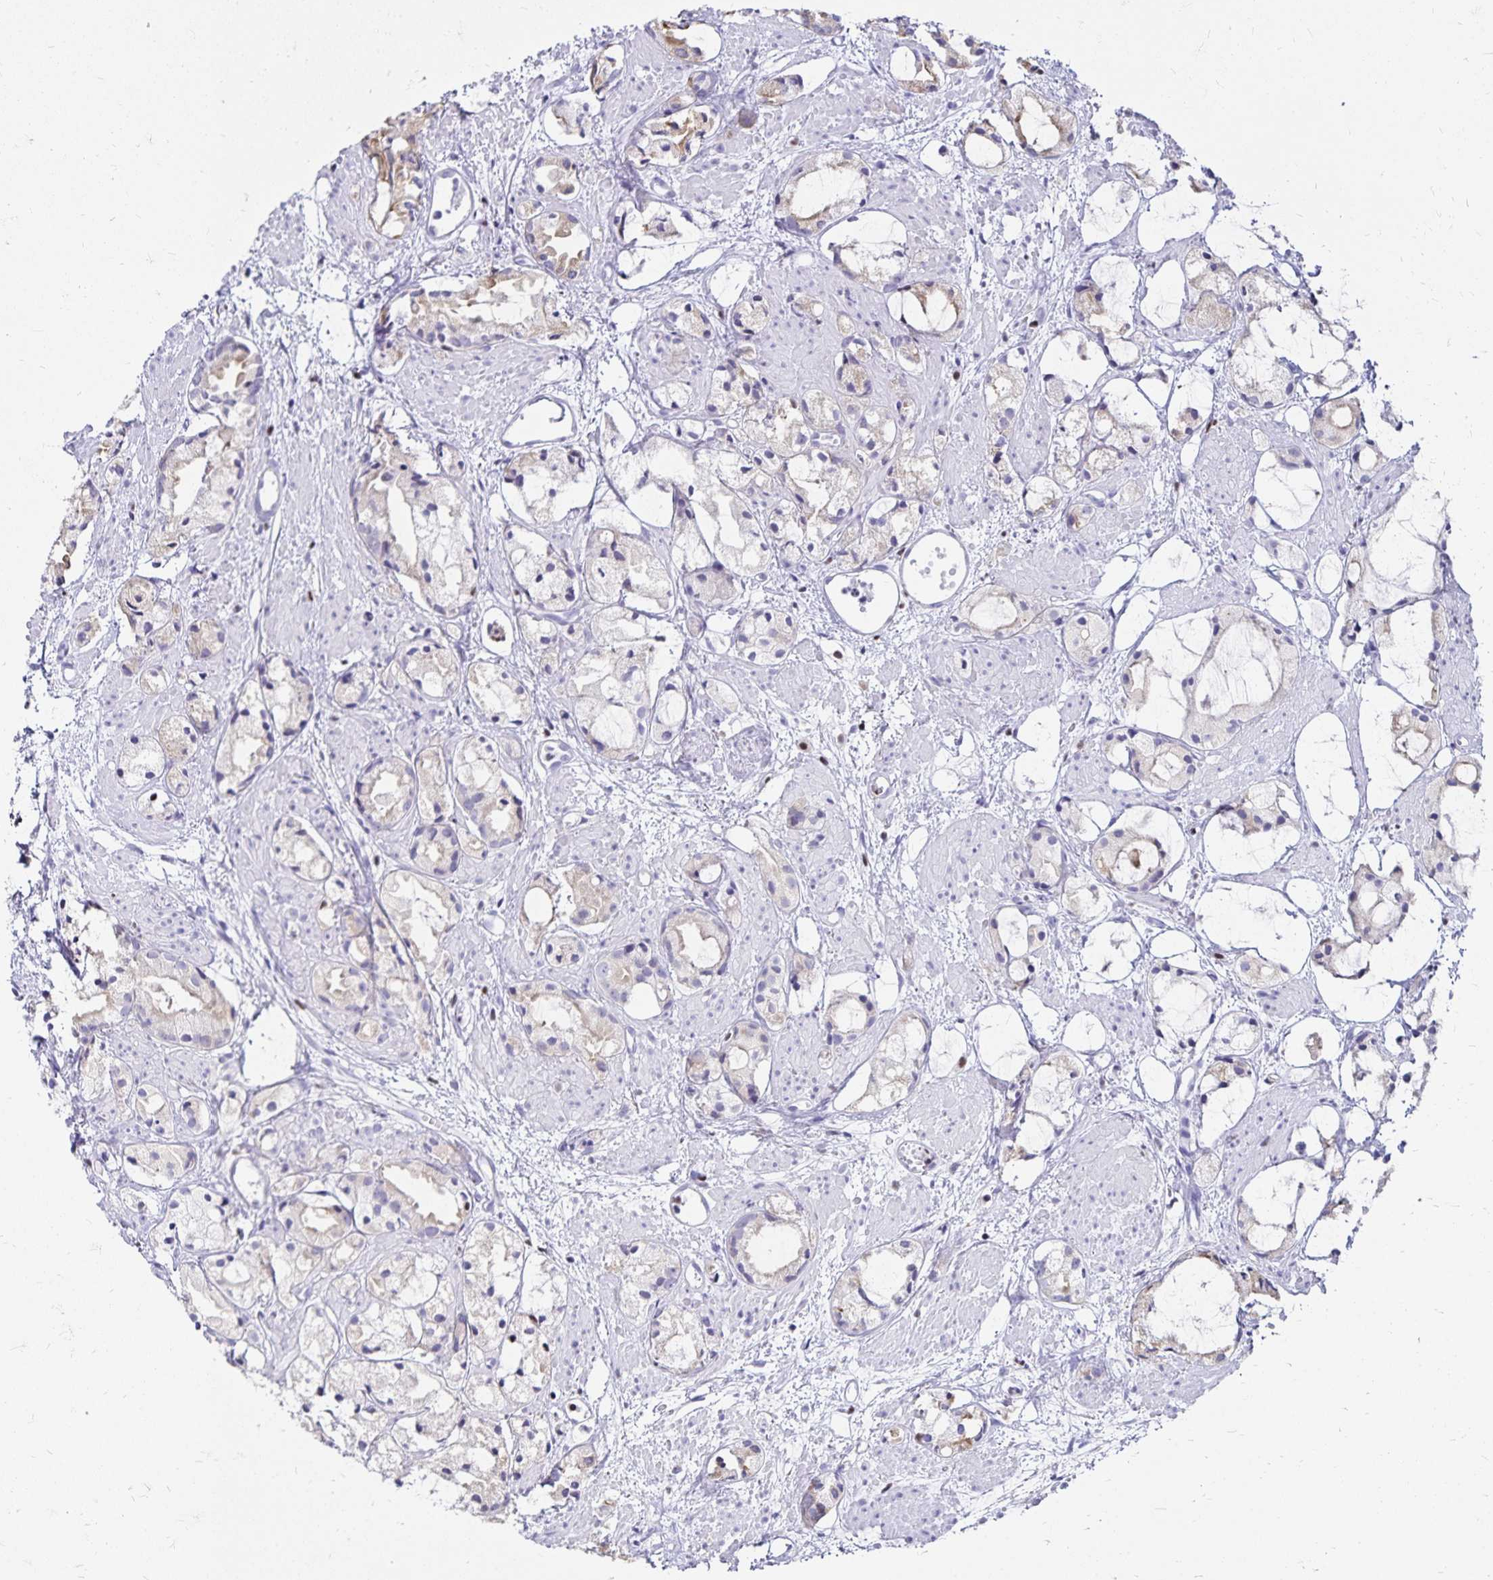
{"staining": {"intensity": "weak", "quantity": "<25%", "location": "cytoplasmic/membranous"}, "tissue": "prostate cancer", "cell_type": "Tumor cells", "image_type": "cancer", "snomed": [{"axis": "morphology", "description": "Adenocarcinoma, High grade"}, {"axis": "topography", "description": "Prostate"}], "caption": "This is an IHC image of prostate adenocarcinoma (high-grade). There is no expression in tumor cells.", "gene": "IKZF1", "patient": {"sex": "male", "age": 85}}